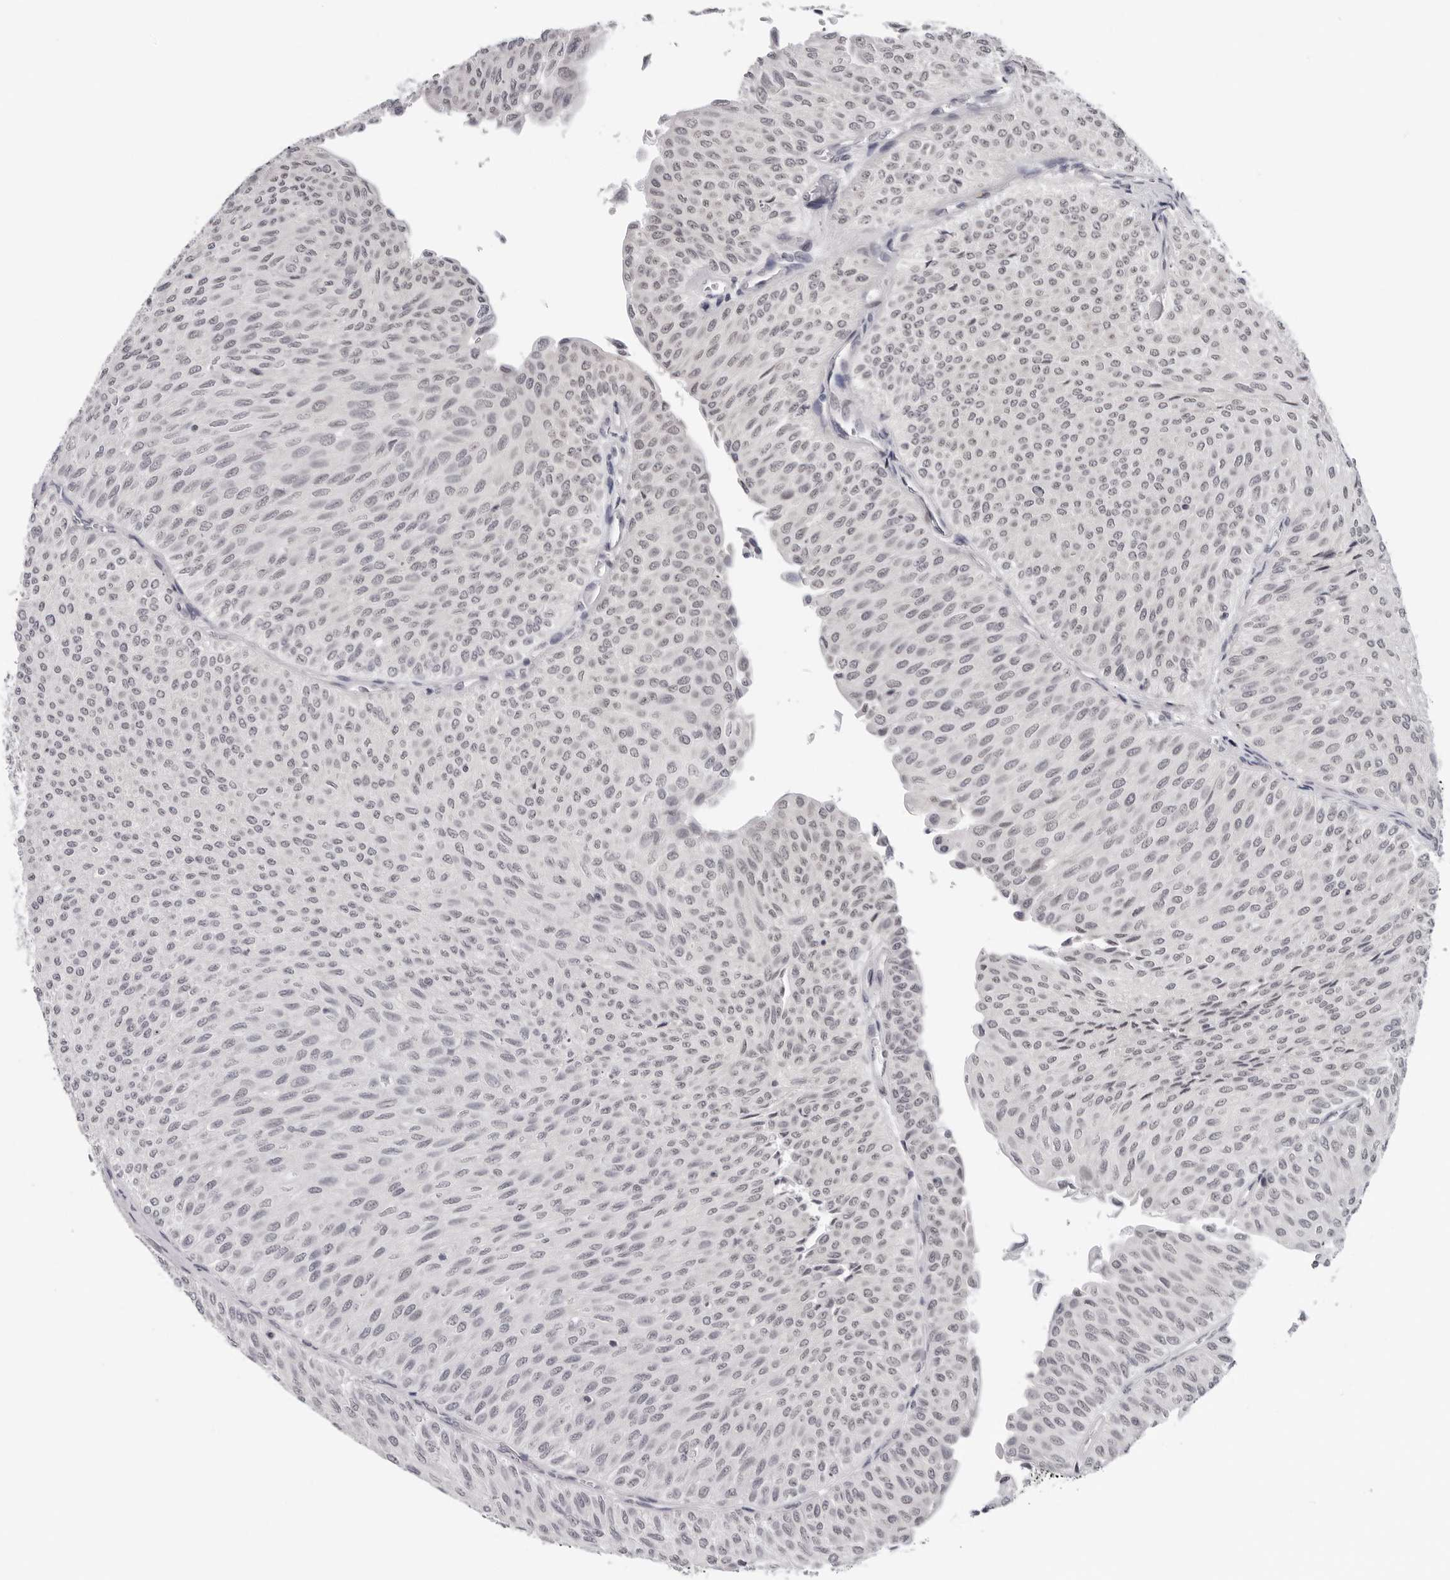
{"staining": {"intensity": "negative", "quantity": "none", "location": "none"}, "tissue": "urothelial cancer", "cell_type": "Tumor cells", "image_type": "cancer", "snomed": [{"axis": "morphology", "description": "Urothelial carcinoma, Low grade"}, {"axis": "topography", "description": "Urinary bladder"}], "caption": "IHC of urothelial carcinoma (low-grade) demonstrates no staining in tumor cells.", "gene": "PRUNE1", "patient": {"sex": "male", "age": 78}}